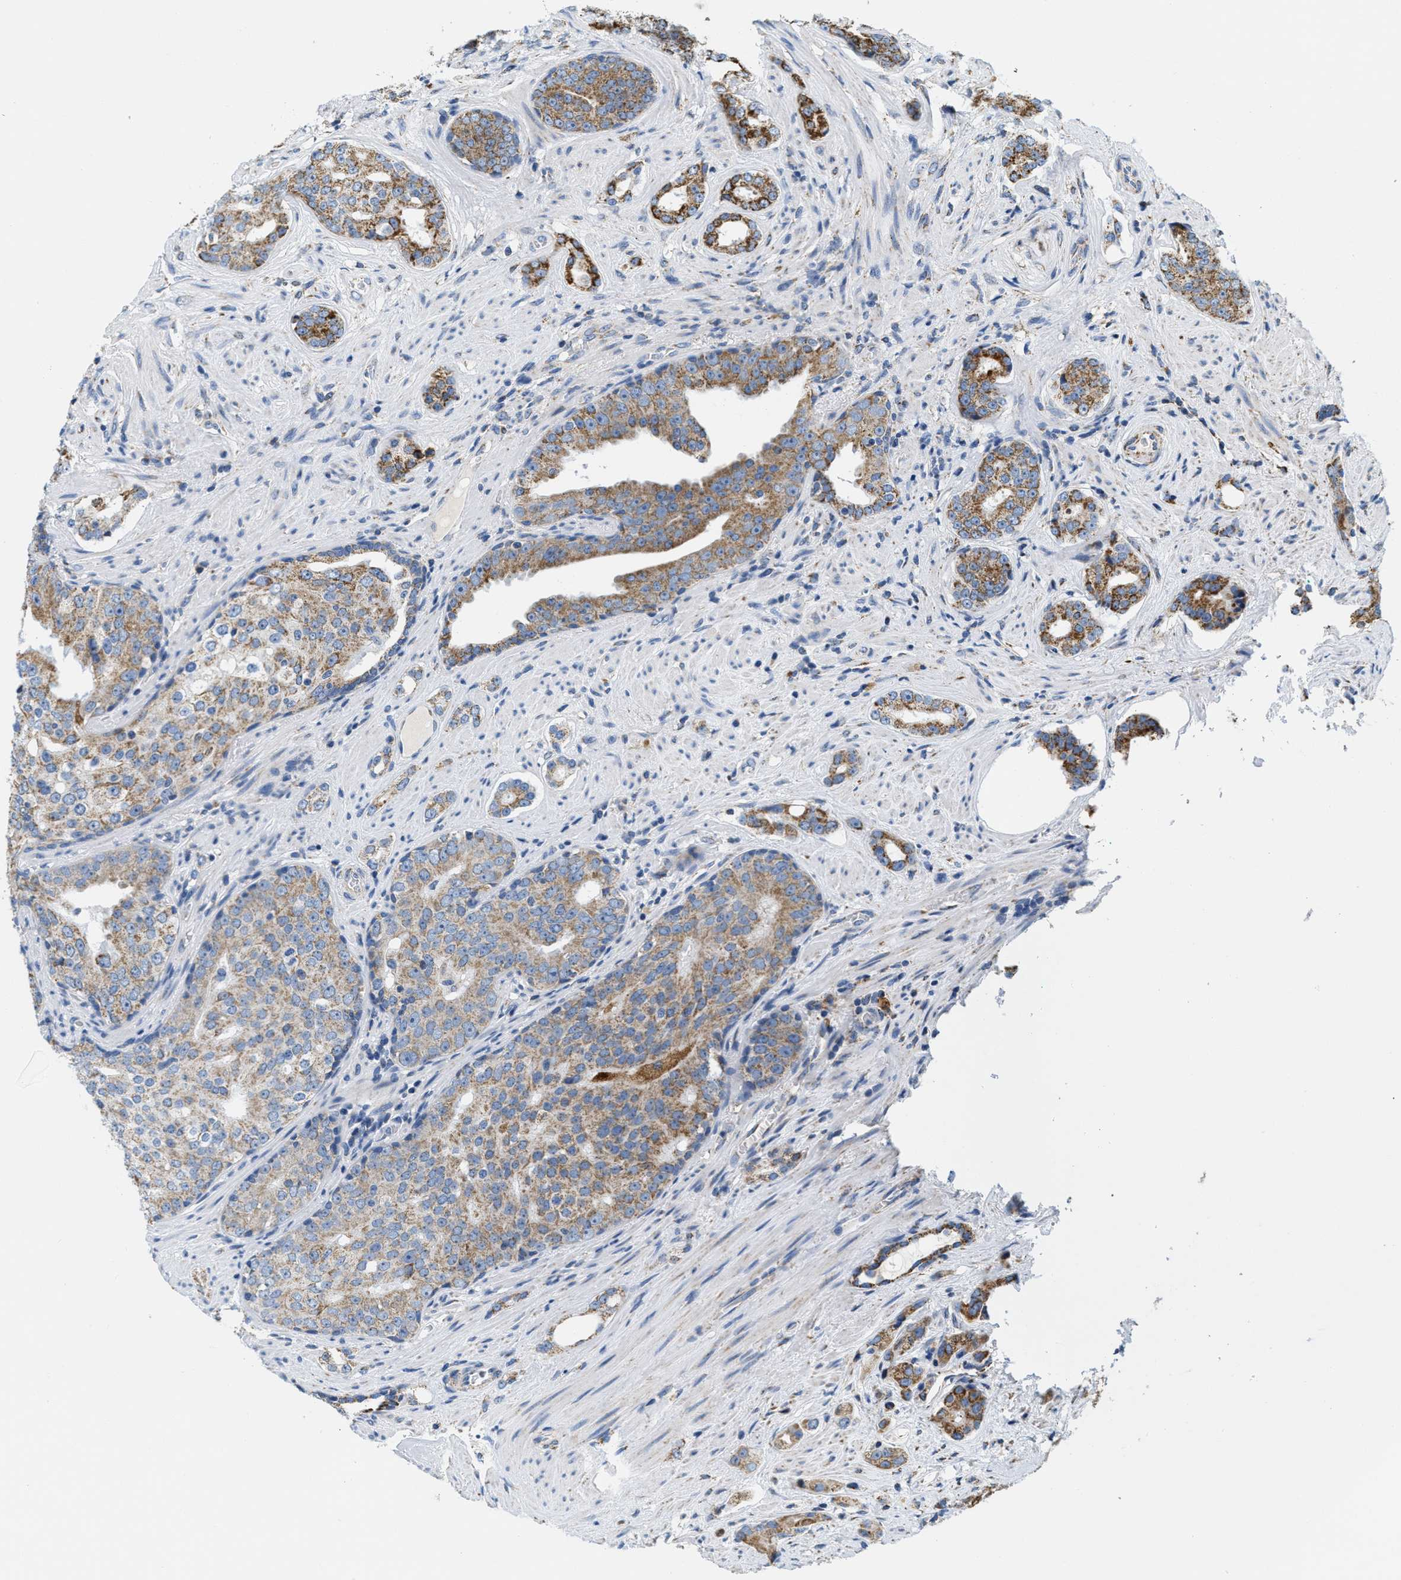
{"staining": {"intensity": "moderate", "quantity": ">75%", "location": "cytoplasmic/membranous"}, "tissue": "prostate cancer", "cell_type": "Tumor cells", "image_type": "cancer", "snomed": [{"axis": "morphology", "description": "Adenocarcinoma, High grade"}, {"axis": "topography", "description": "Prostate"}], "caption": "Prostate cancer (high-grade adenocarcinoma) stained with a protein marker shows moderate staining in tumor cells.", "gene": "KCNJ5", "patient": {"sex": "male", "age": 71}}